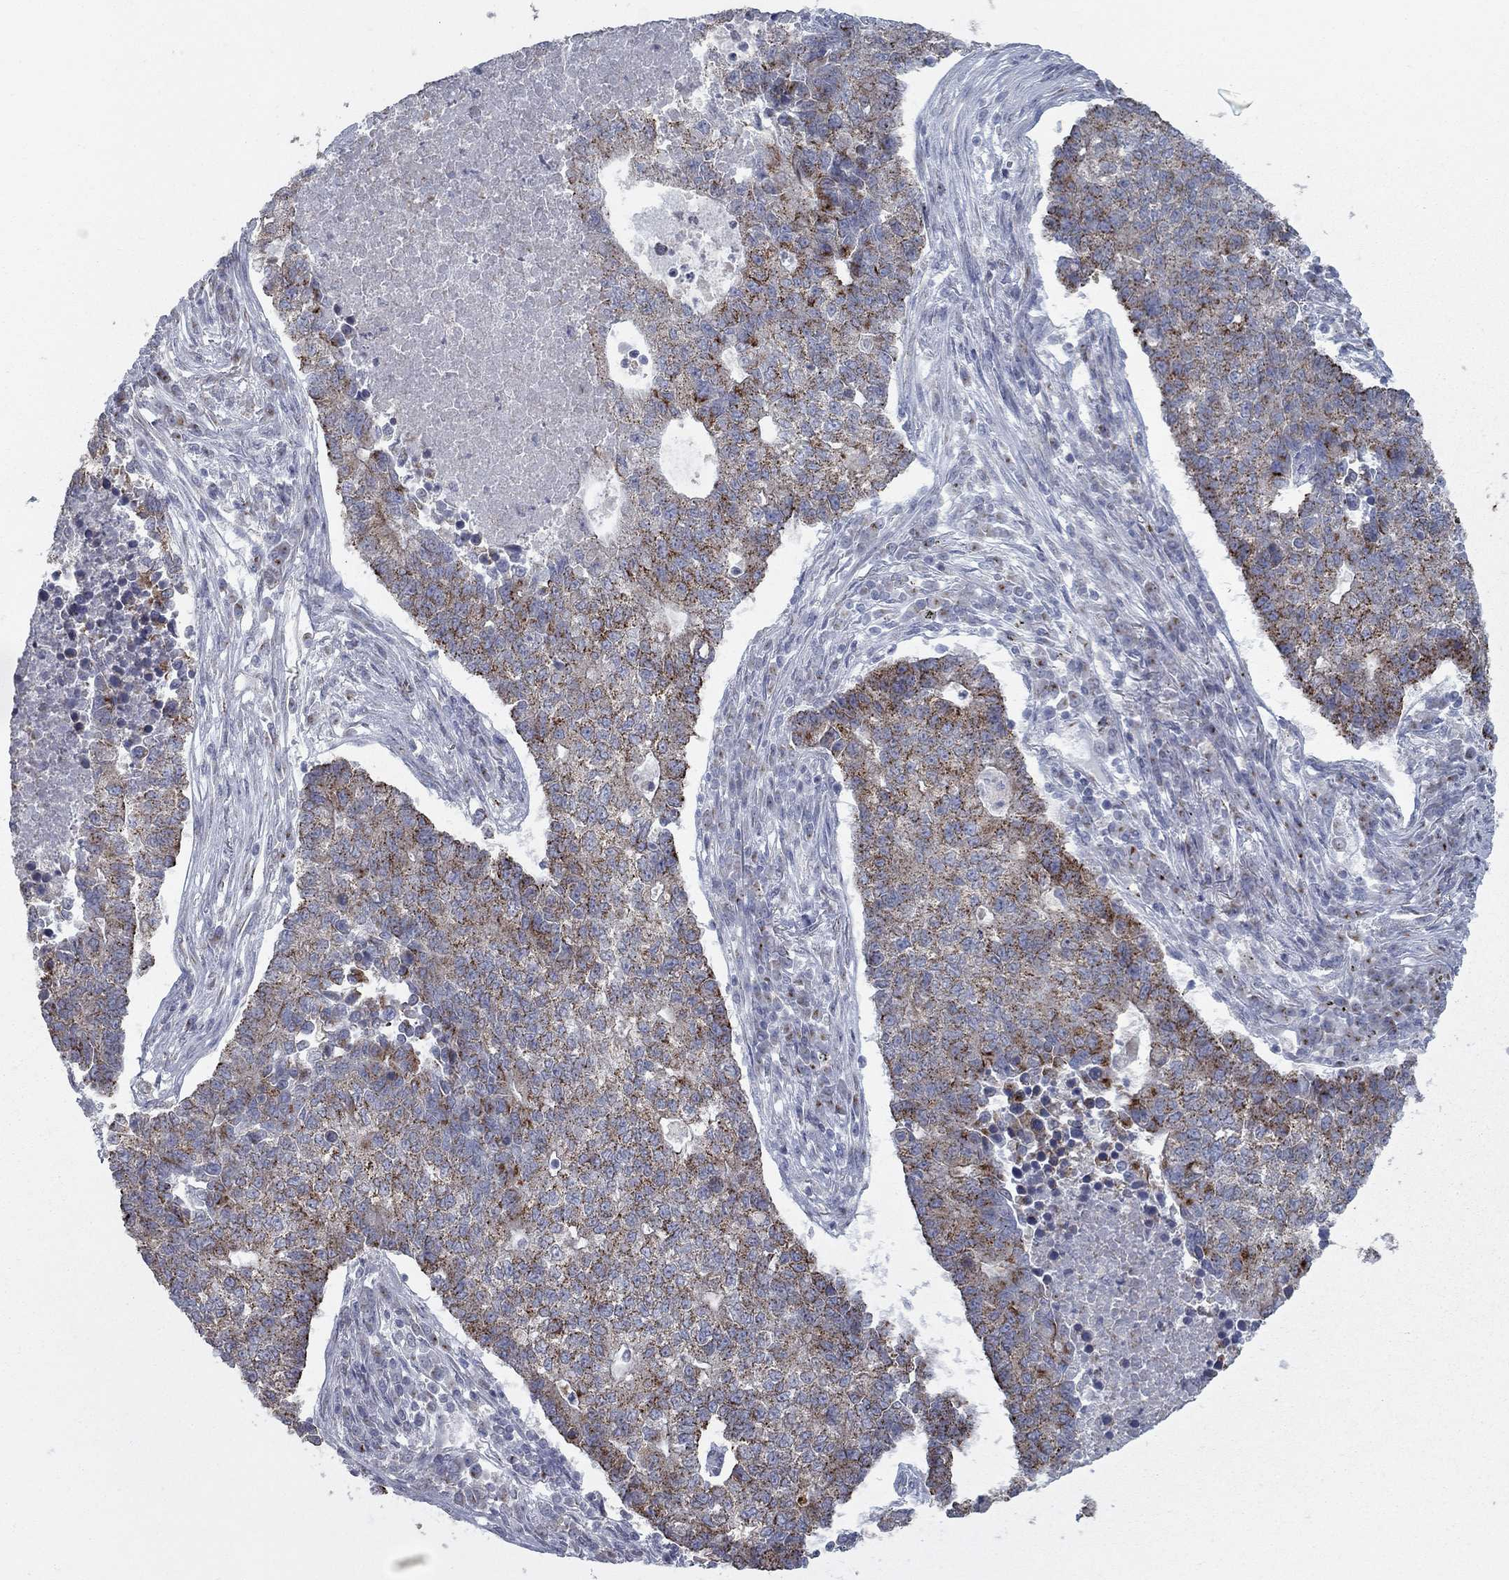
{"staining": {"intensity": "strong", "quantity": "25%-75%", "location": "cytoplasmic/membranous"}, "tissue": "lung cancer", "cell_type": "Tumor cells", "image_type": "cancer", "snomed": [{"axis": "morphology", "description": "Adenocarcinoma, NOS"}, {"axis": "topography", "description": "Lung"}], "caption": "Lung cancer (adenocarcinoma) stained for a protein shows strong cytoplasmic/membranous positivity in tumor cells. (DAB (3,3'-diaminobenzidine) IHC with brightfield microscopy, high magnification).", "gene": "KIAA0319L", "patient": {"sex": "male", "age": 57}}